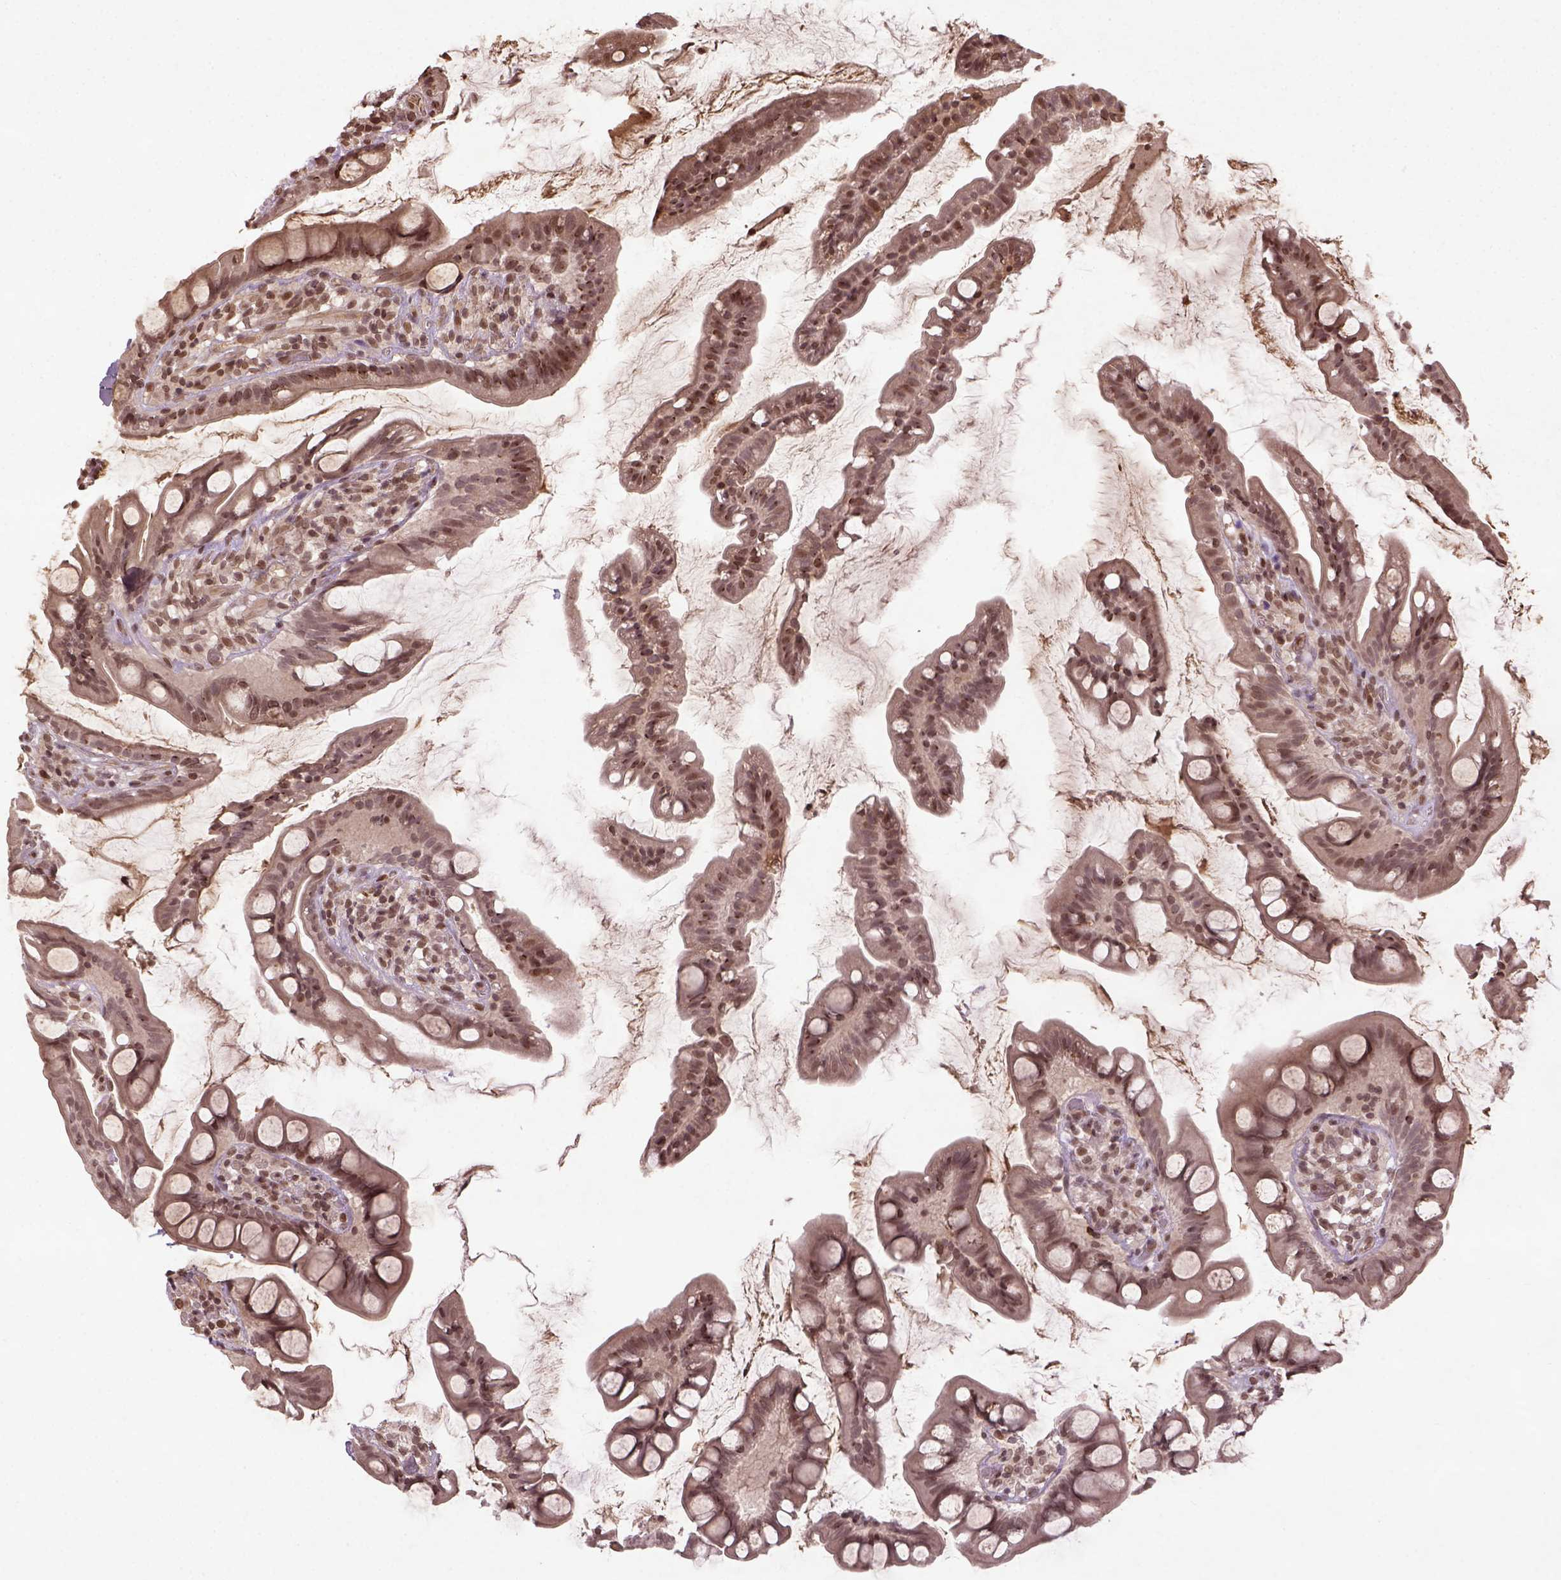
{"staining": {"intensity": "moderate", "quantity": ">75%", "location": "nuclear"}, "tissue": "small intestine", "cell_type": "Glandular cells", "image_type": "normal", "snomed": [{"axis": "morphology", "description": "Normal tissue, NOS"}, {"axis": "topography", "description": "Small intestine"}], "caption": "This histopathology image shows IHC staining of normal human small intestine, with medium moderate nuclear staining in about >75% of glandular cells.", "gene": "BANF1", "patient": {"sex": "male", "age": 70}}